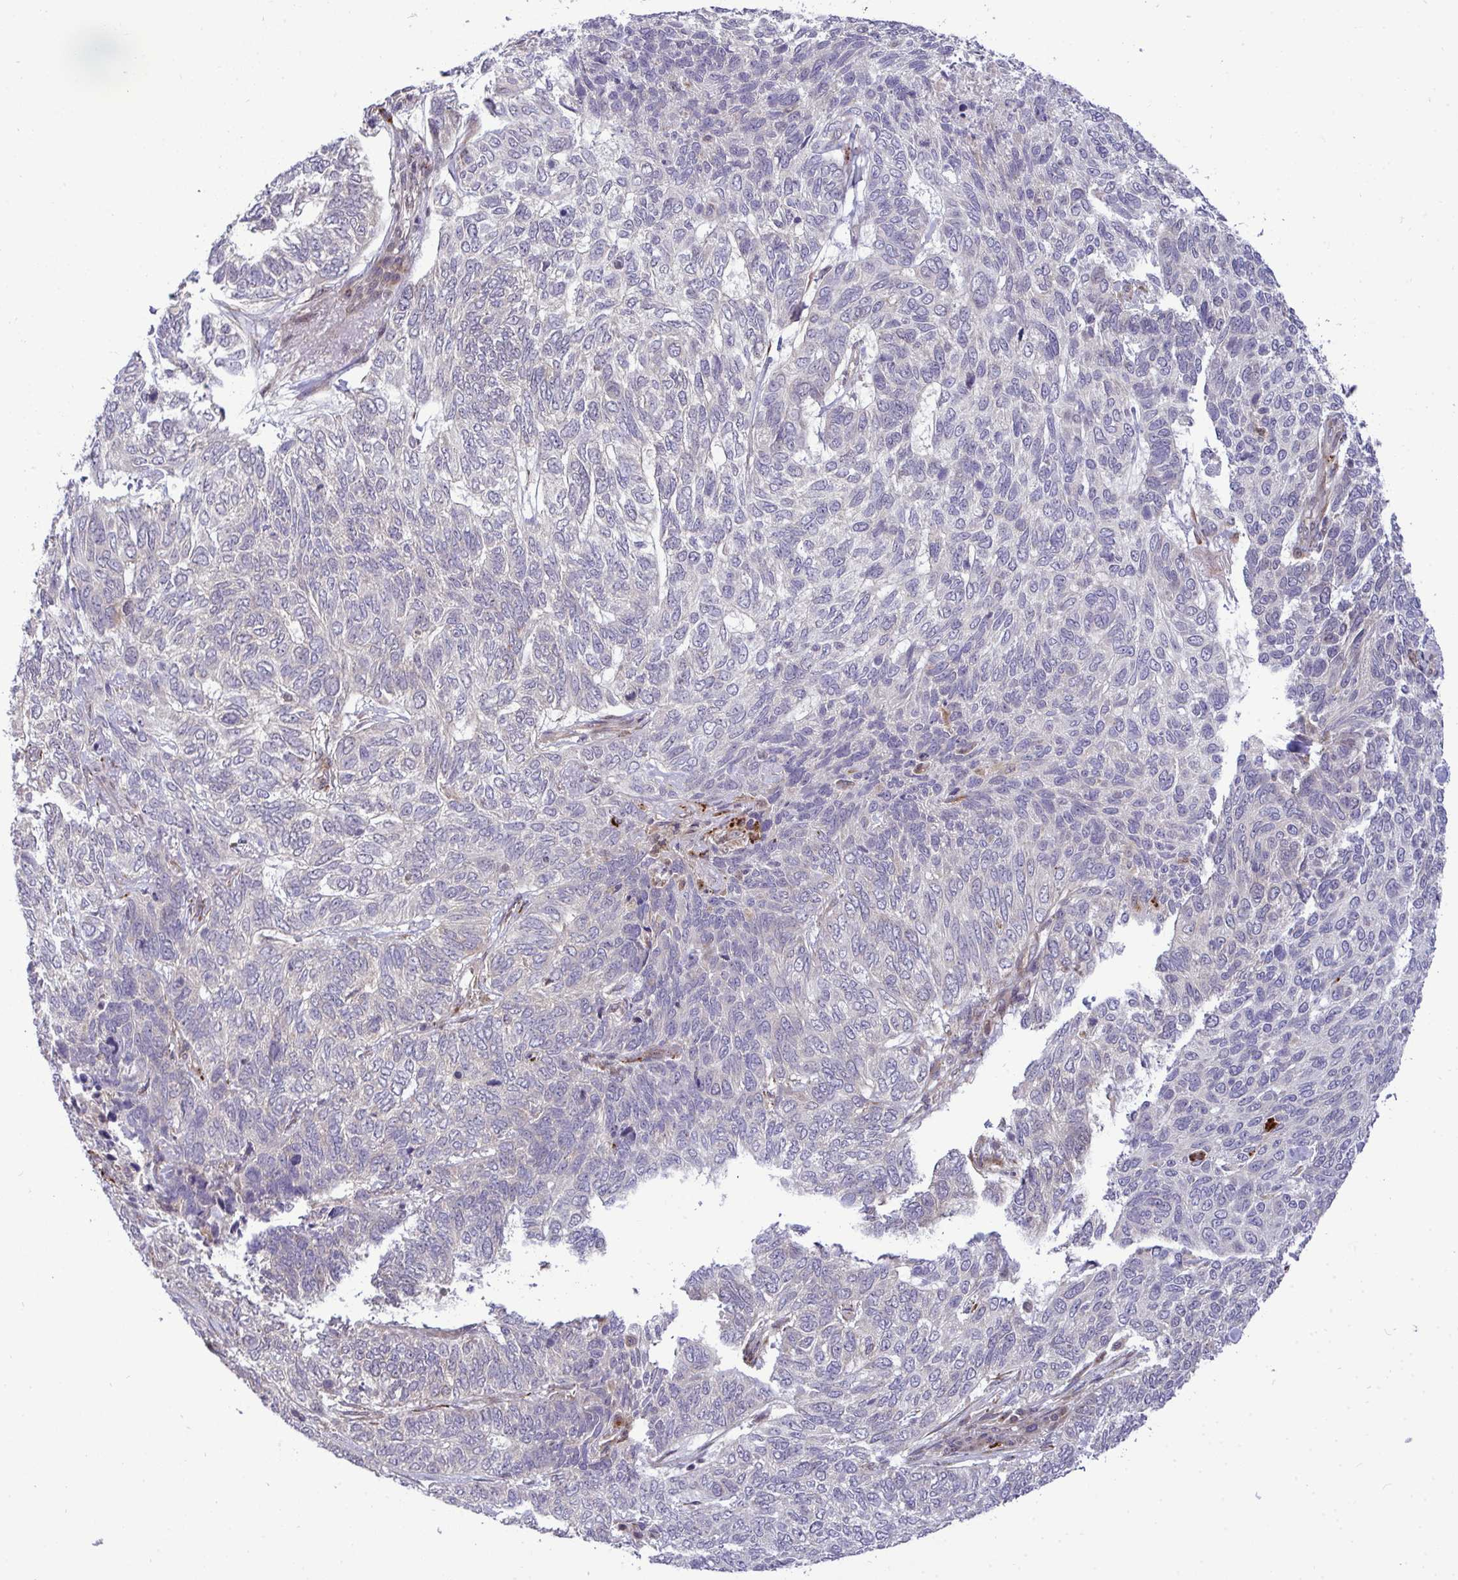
{"staining": {"intensity": "negative", "quantity": "none", "location": "none"}, "tissue": "skin cancer", "cell_type": "Tumor cells", "image_type": "cancer", "snomed": [{"axis": "morphology", "description": "Basal cell carcinoma"}, {"axis": "topography", "description": "Skin"}], "caption": "Tumor cells show no significant protein staining in skin cancer (basal cell carcinoma).", "gene": "TRIM44", "patient": {"sex": "female", "age": 65}}